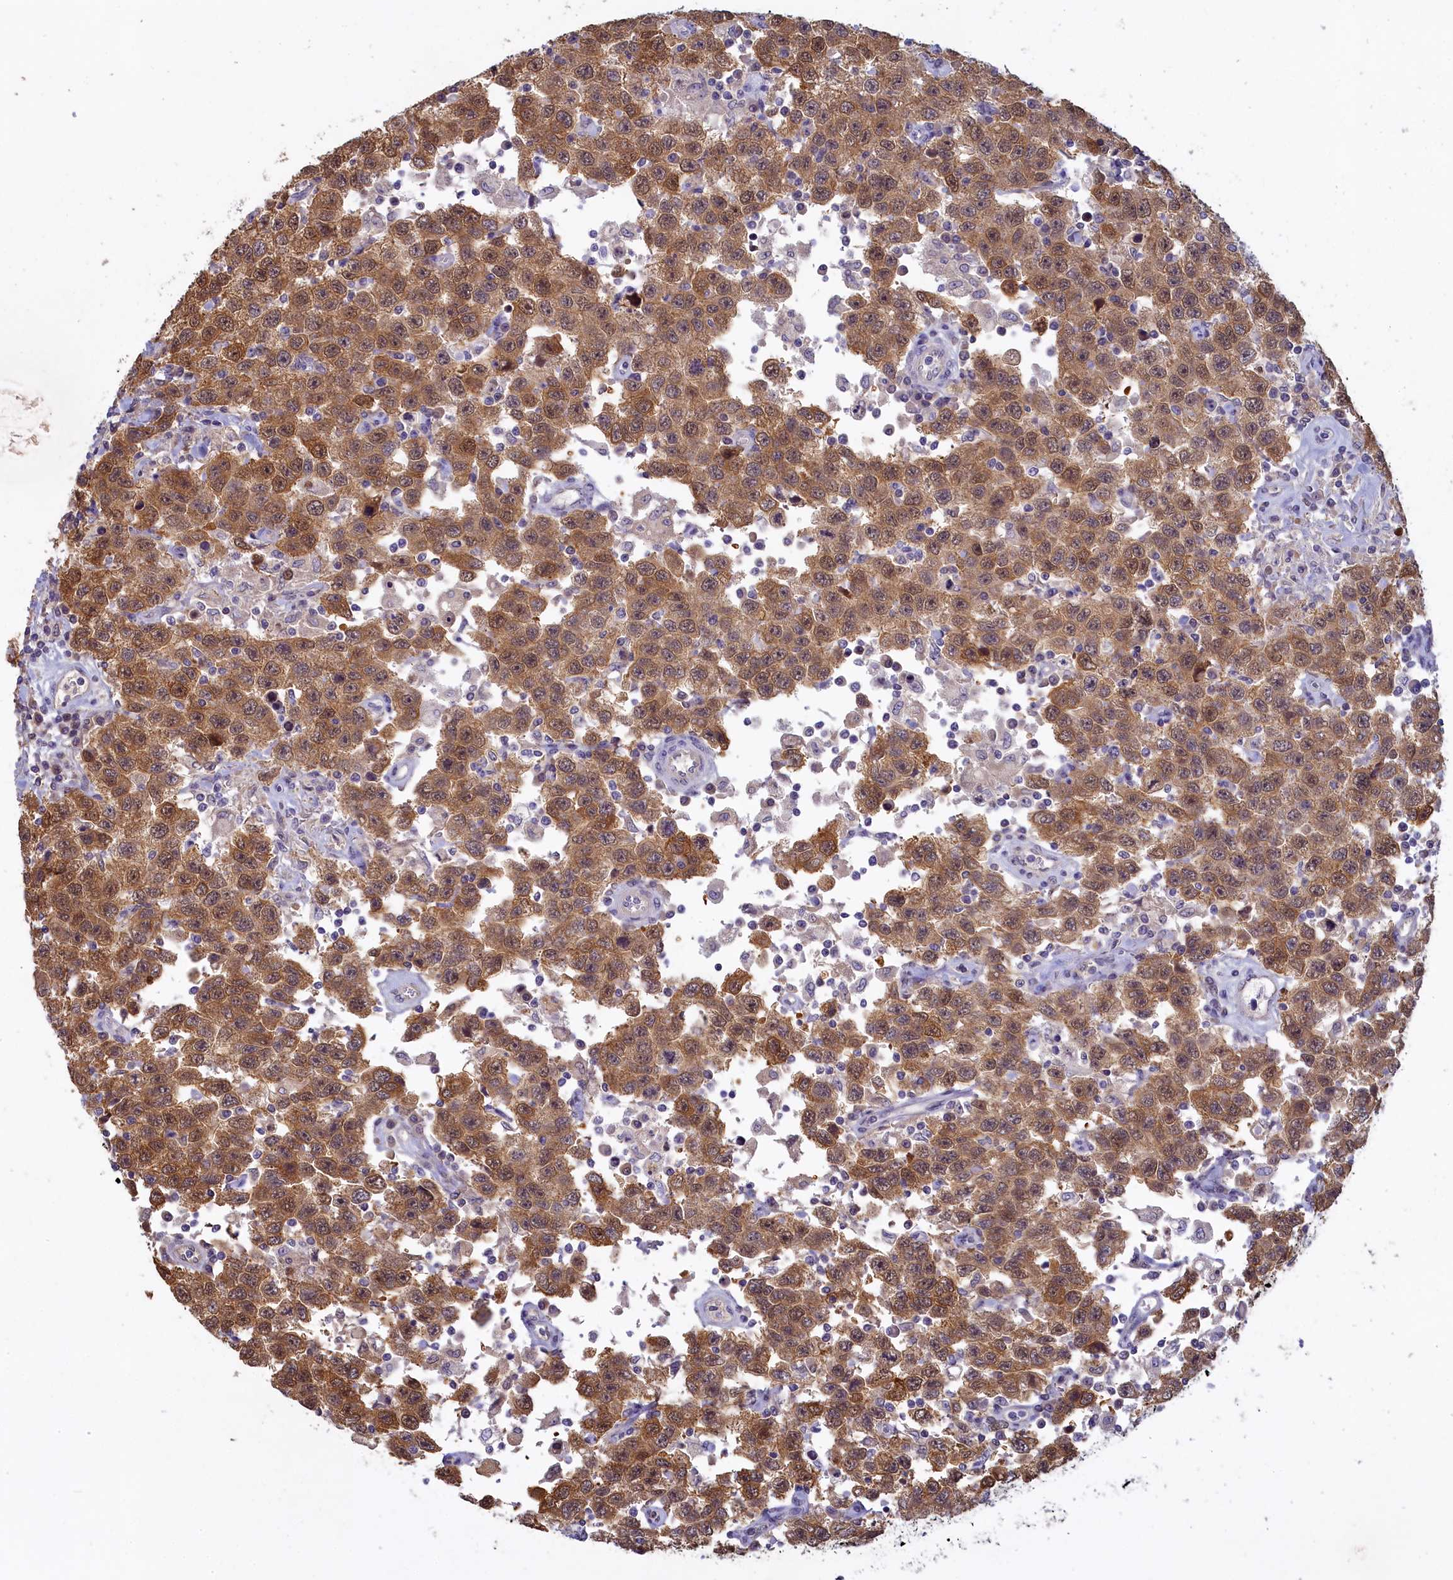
{"staining": {"intensity": "strong", "quantity": ">75%", "location": "cytoplasmic/membranous,nuclear"}, "tissue": "testis cancer", "cell_type": "Tumor cells", "image_type": "cancer", "snomed": [{"axis": "morphology", "description": "Seminoma, NOS"}, {"axis": "topography", "description": "Testis"}], "caption": "Testis seminoma was stained to show a protein in brown. There is high levels of strong cytoplasmic/membranous and nuclear positivity in approximately >75% of tumor cells. (DAB IHC, brown staining for protein, blue staining for nuclei).", "gene": "UCHL3", "patient": {"sex": "male", "age": 41}}